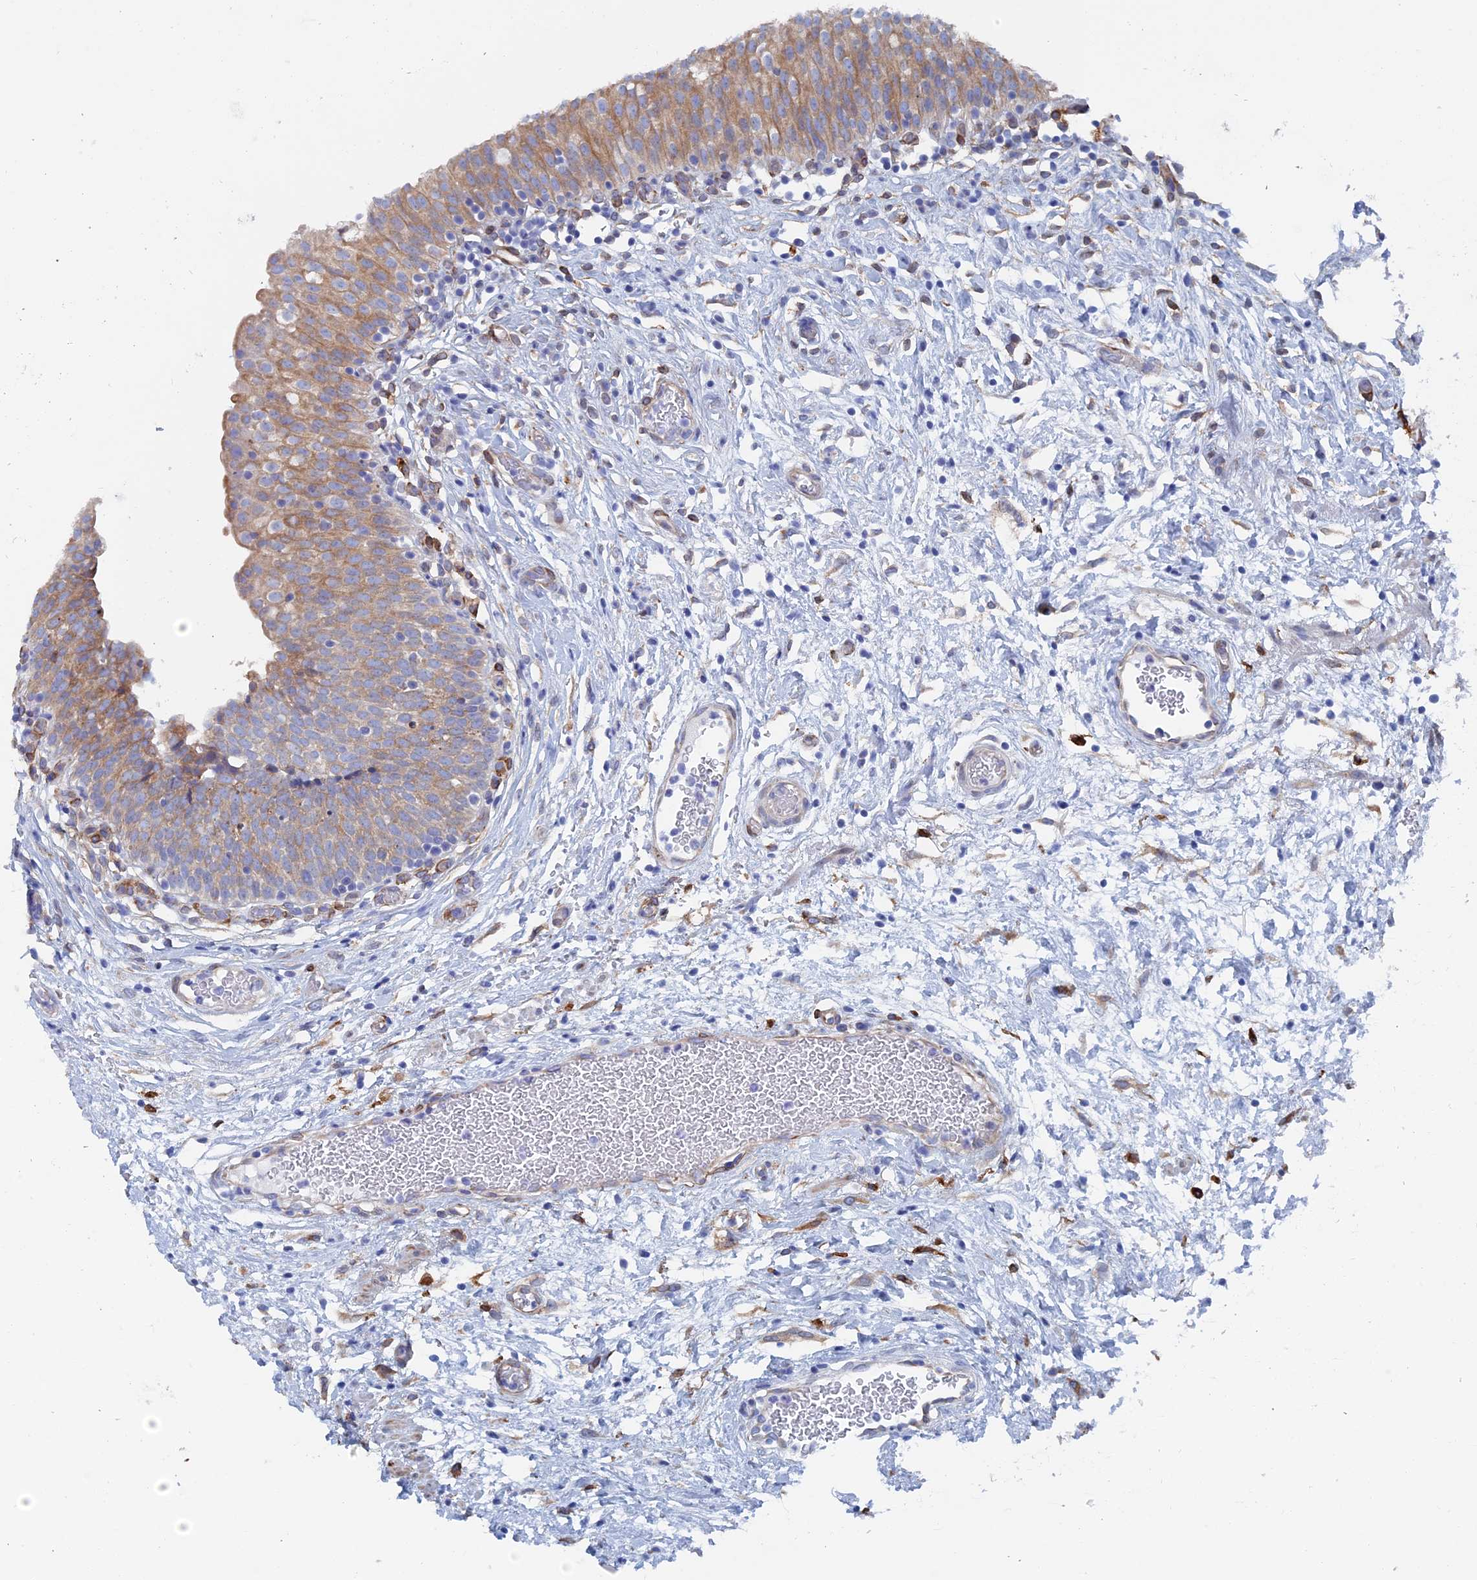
{"staining": {"intensity": "moderate", "quantity": "25%-75%", "location": "cytoplasmic/membranous"}, "tissue": "urinary bladder", "cell_type": "Urothelial cells", "image_type": "normal", "snomed": [{"axis": "morphology", "description": "Normal tissue, NOS"}, {"axis": "topography", "description": "Urinary bladder"}], "caption": "Protein staining of unremarkable urinary bladder exhibits moderate cytoplasmic/membranous expression in about 25%-75% of urothelial cells.", "gene": "COG7", "patient": {"sex": "male", "age": 55}}